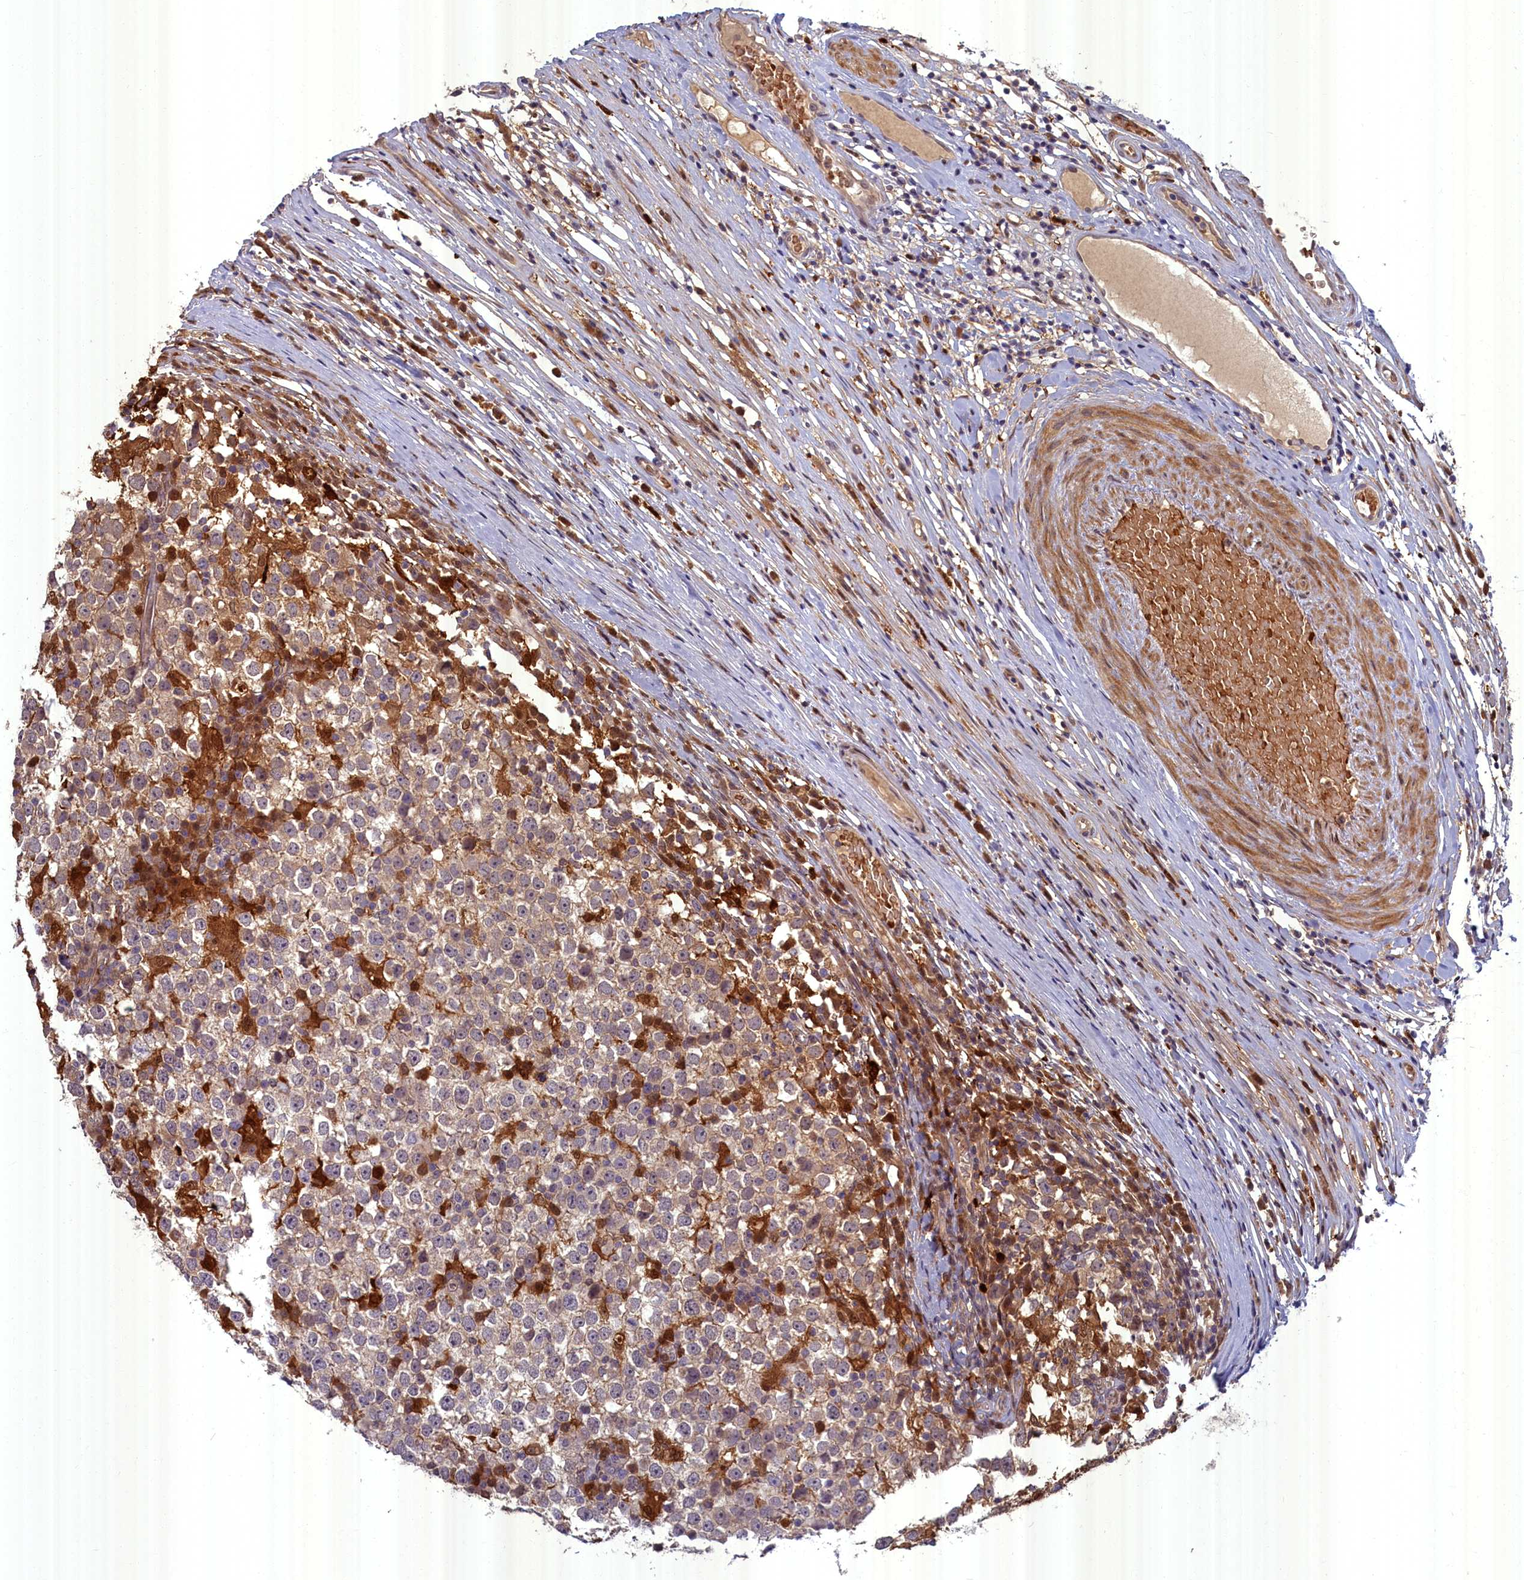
{"staining": {"intensity": "weak", "quantity": "<25%", "location": "cytoplasmic/membranous"}, "tissue": "testis cancer", "cell_type": "Tumor cells", "image_type": "cancer", "snomed": [{"axis": "morphology", "description": "Seminoma, NOS"}, {"axis": "topography", "description": "Testis"}], "caption": "Immunohistochemistry micrograph of neoplastic tissue: testis cancer stained with DAB demonstrates no significant protein positivity in tumor cells.", "gene": "BLVRB", "patient": {"sex": "male", "age": 65}}